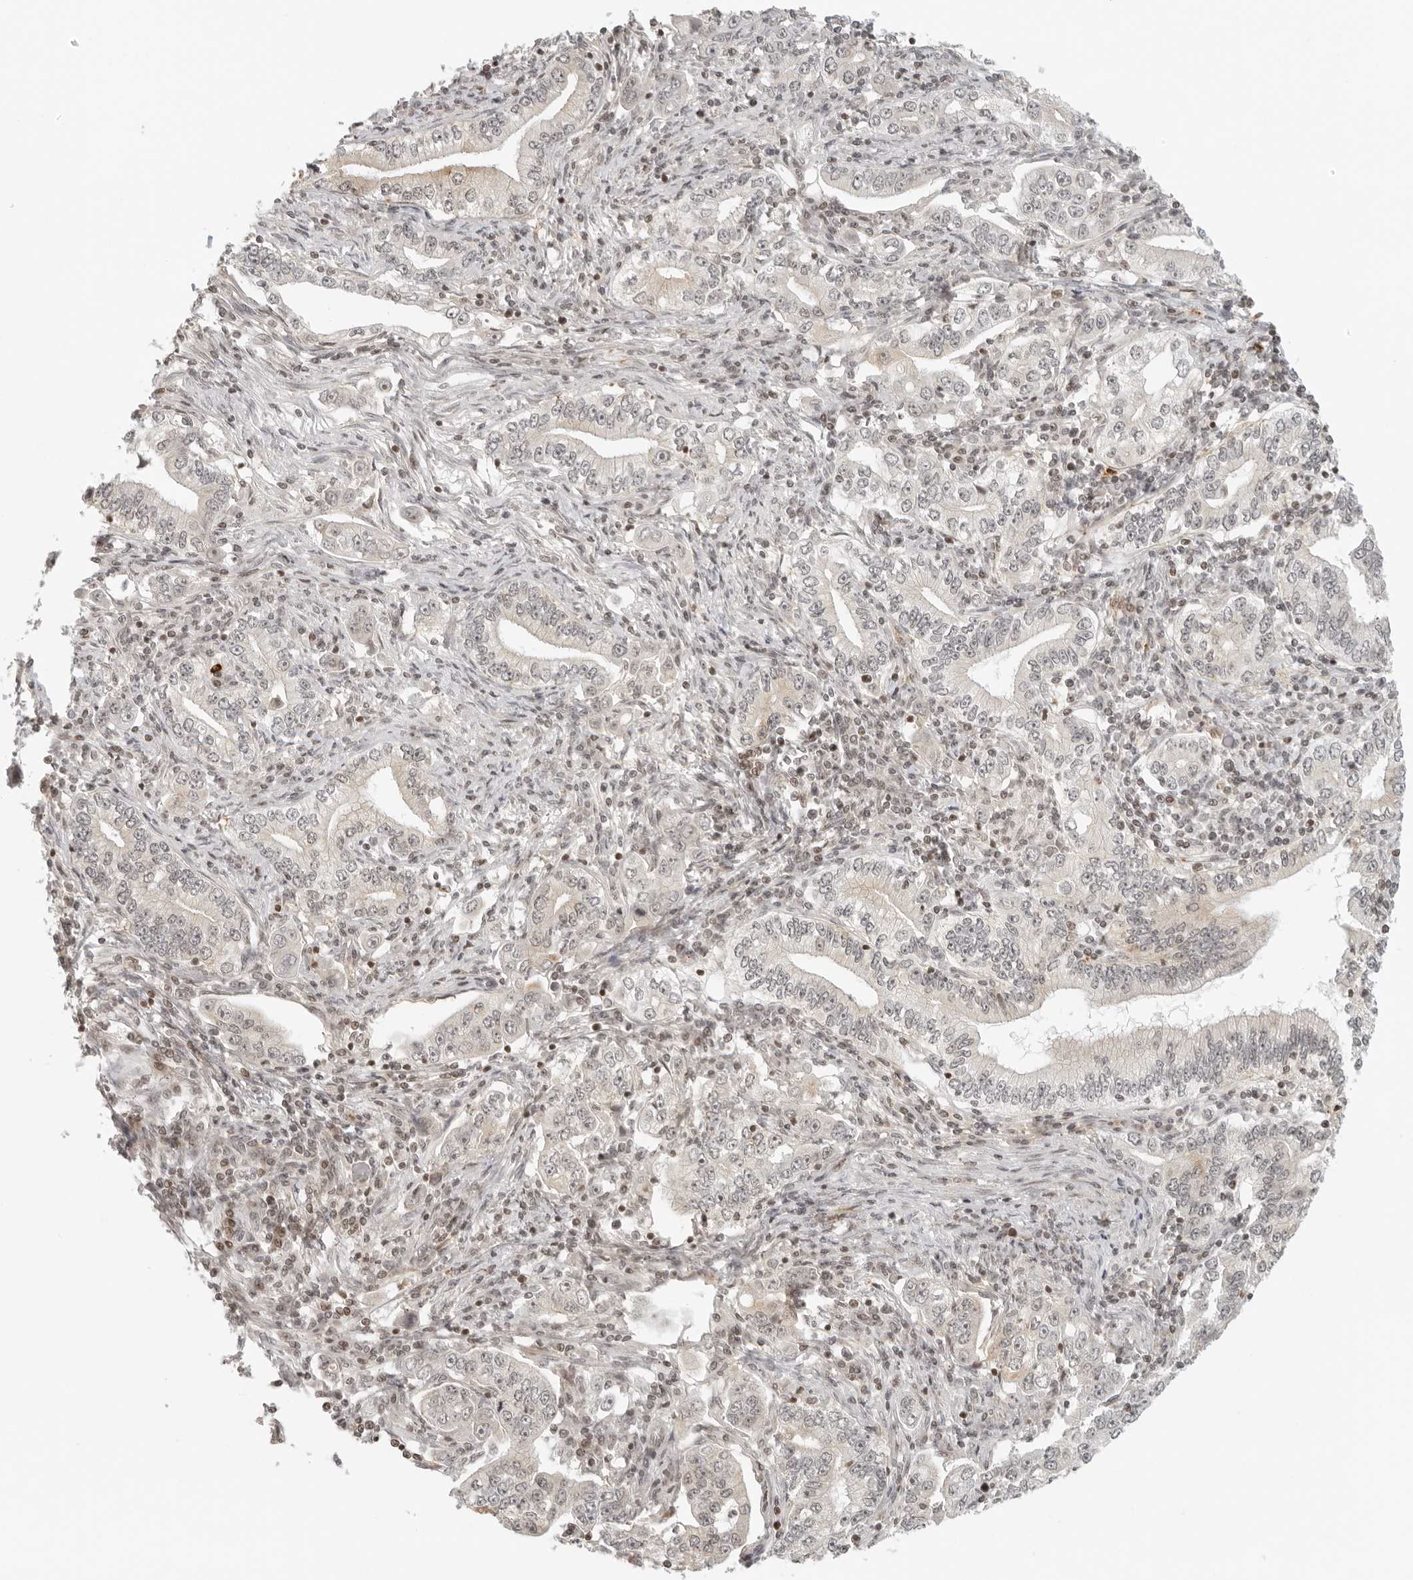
{"staining": {"intensity": "moderate", "quantity": "<25%", "location": "cytoplasmic/membranous,nuclear"}, "tissue": "stomach cancer", "cell_type": "Tumor cells", "image_type": "cancer", "snomed": [{"axis": "morphology", "description": "Adenocarcinoma, NOS"}, {"axis": "topography", "description": "Stomach, lower"}], "caption": "This micrograph reveals immunohistochemistry (IHC) staining of stomach adenocarcinoma, with low moderate cytoplasmic/membranous and nuclear expression in approximately <25% of tumor cells.", "gene": "ZNF407", "patient": {"sex": "female", "age": 72}}